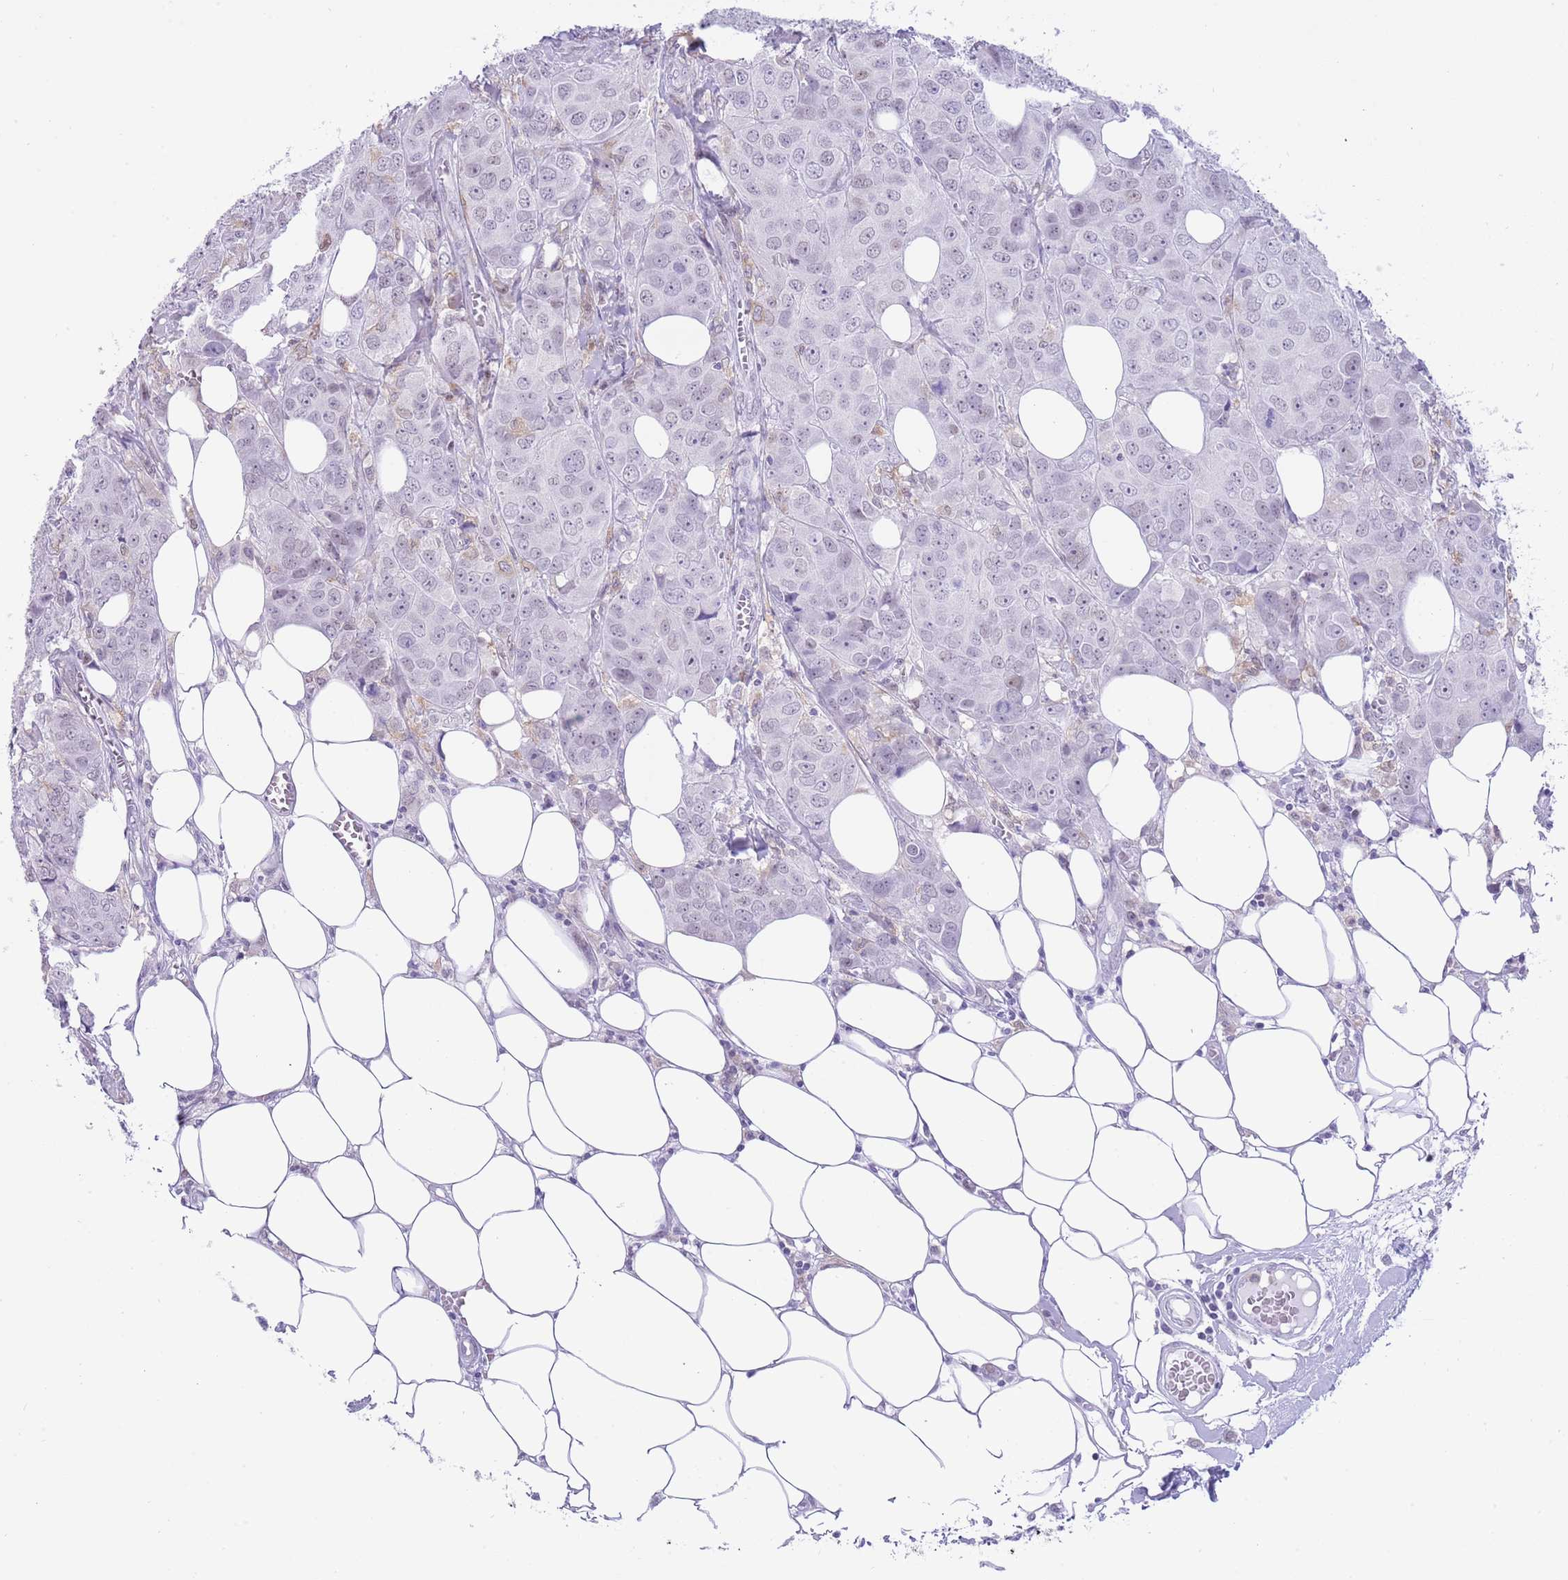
{"staining": {"intensity": "negative", "quantity": "none", "location": "none"}, "tissue": "breast cancer", "cell_type": "Tumor cells", "image_type": "cancer", "snomed": [{"axis": "morphology", "description": "Duct carcinoma"}, {"axis": "topography", "description": "Breast"}], "caption": "This is a micrograph of immunohistochemistry (IHC) staining of breast cancer, which shows no expression in tumor cells.", "gene": "PPP1R17", "patient": {"sex": "female", "age": 43}}